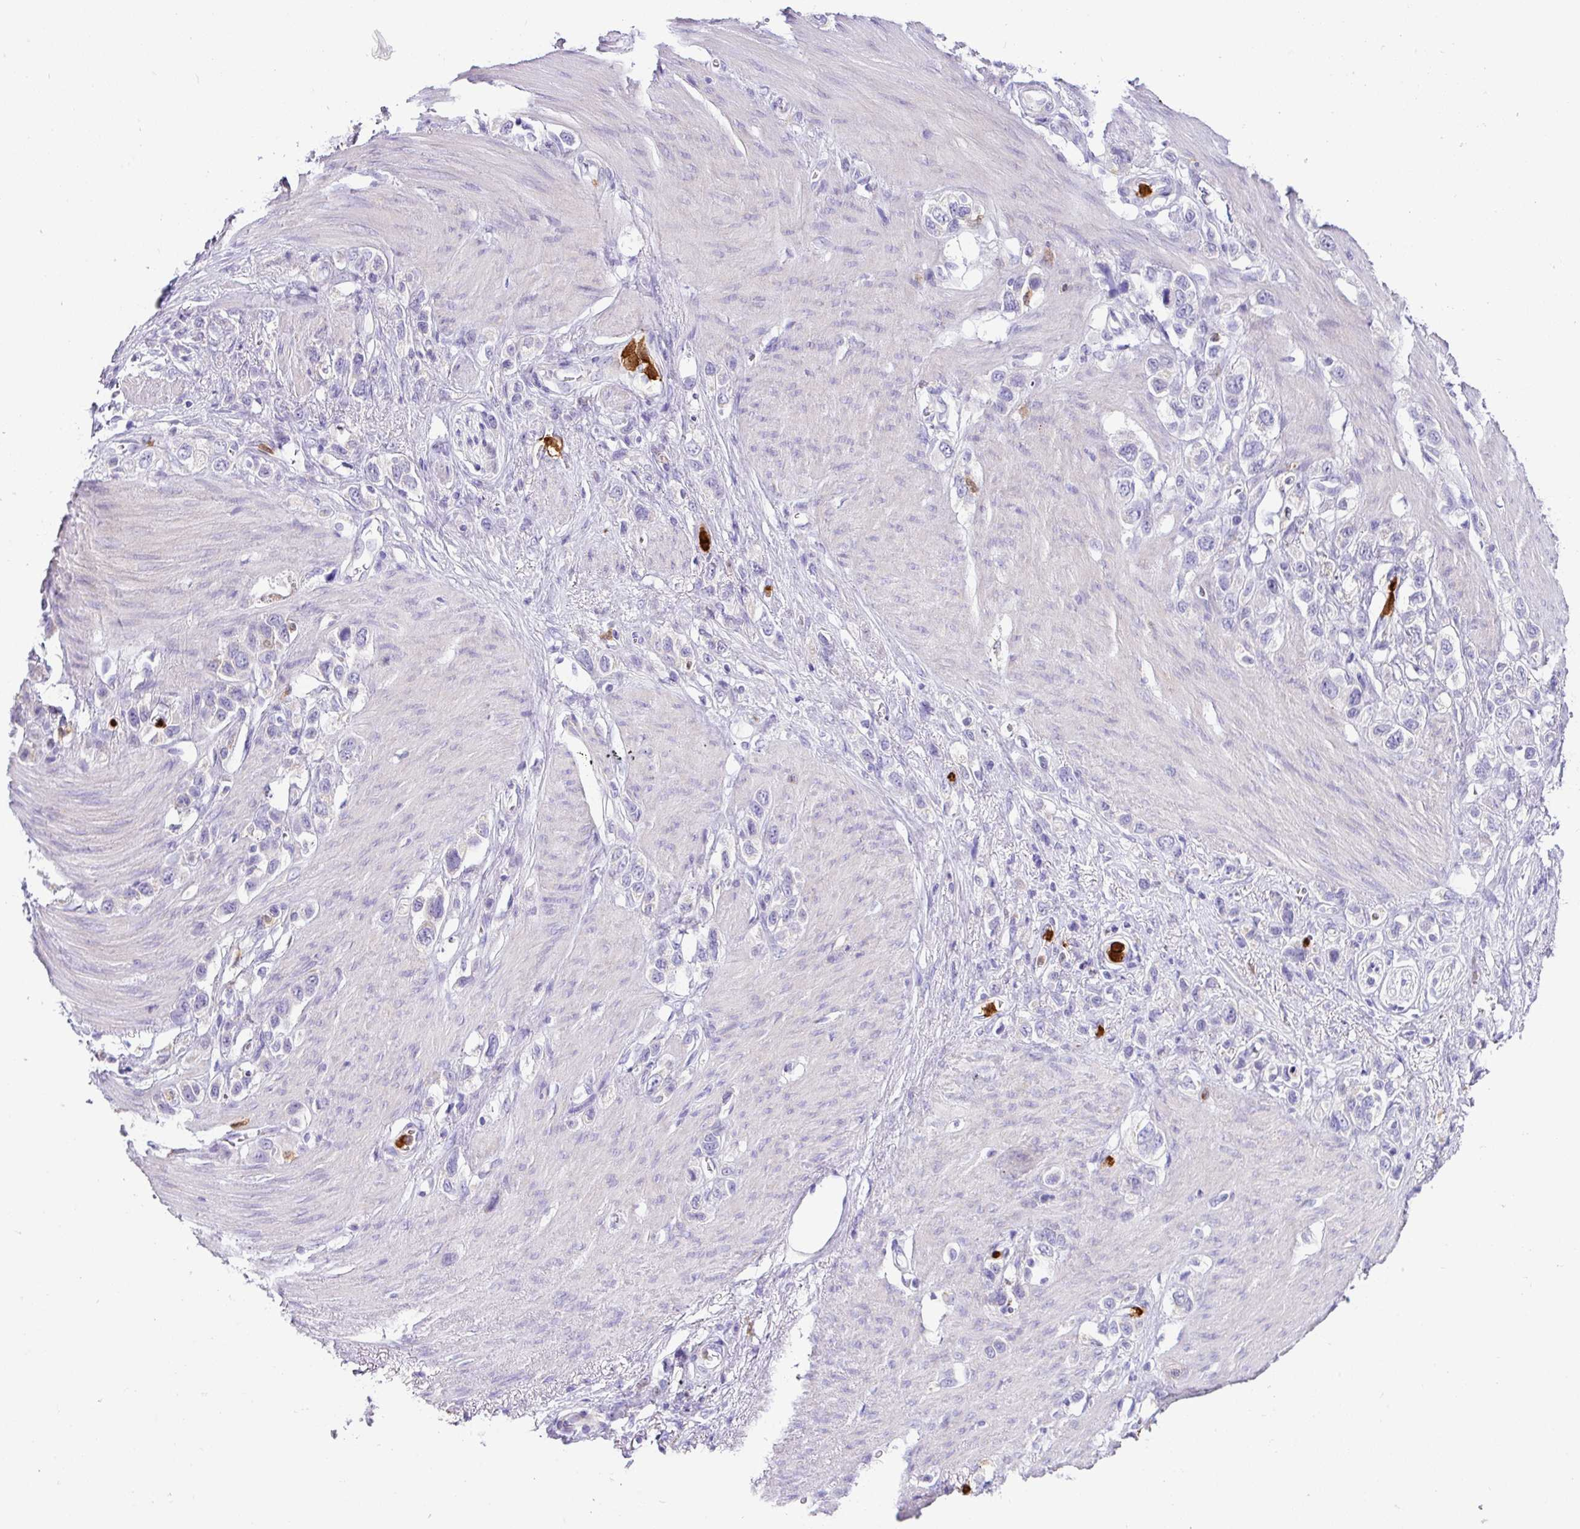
{"staining": {"intensity": "negative", "quantity": "none", "location": "none"}, "tissue": "stomach cancer", "cell_type": "Tumor cells", "image_type": "cancer", "snomed": [{"axis": "morphology", "description": "Adenocarcinoma, NOS"}, {"axis": "topography", "description": "Stomach"}], "caption": "A high-resolution micrograph shows IHC staining of stomach cancer, which shows no significant positivity in tumor cells.", "gene": "SH2D3C", "patient": {"sex": "female", "age": 65}}